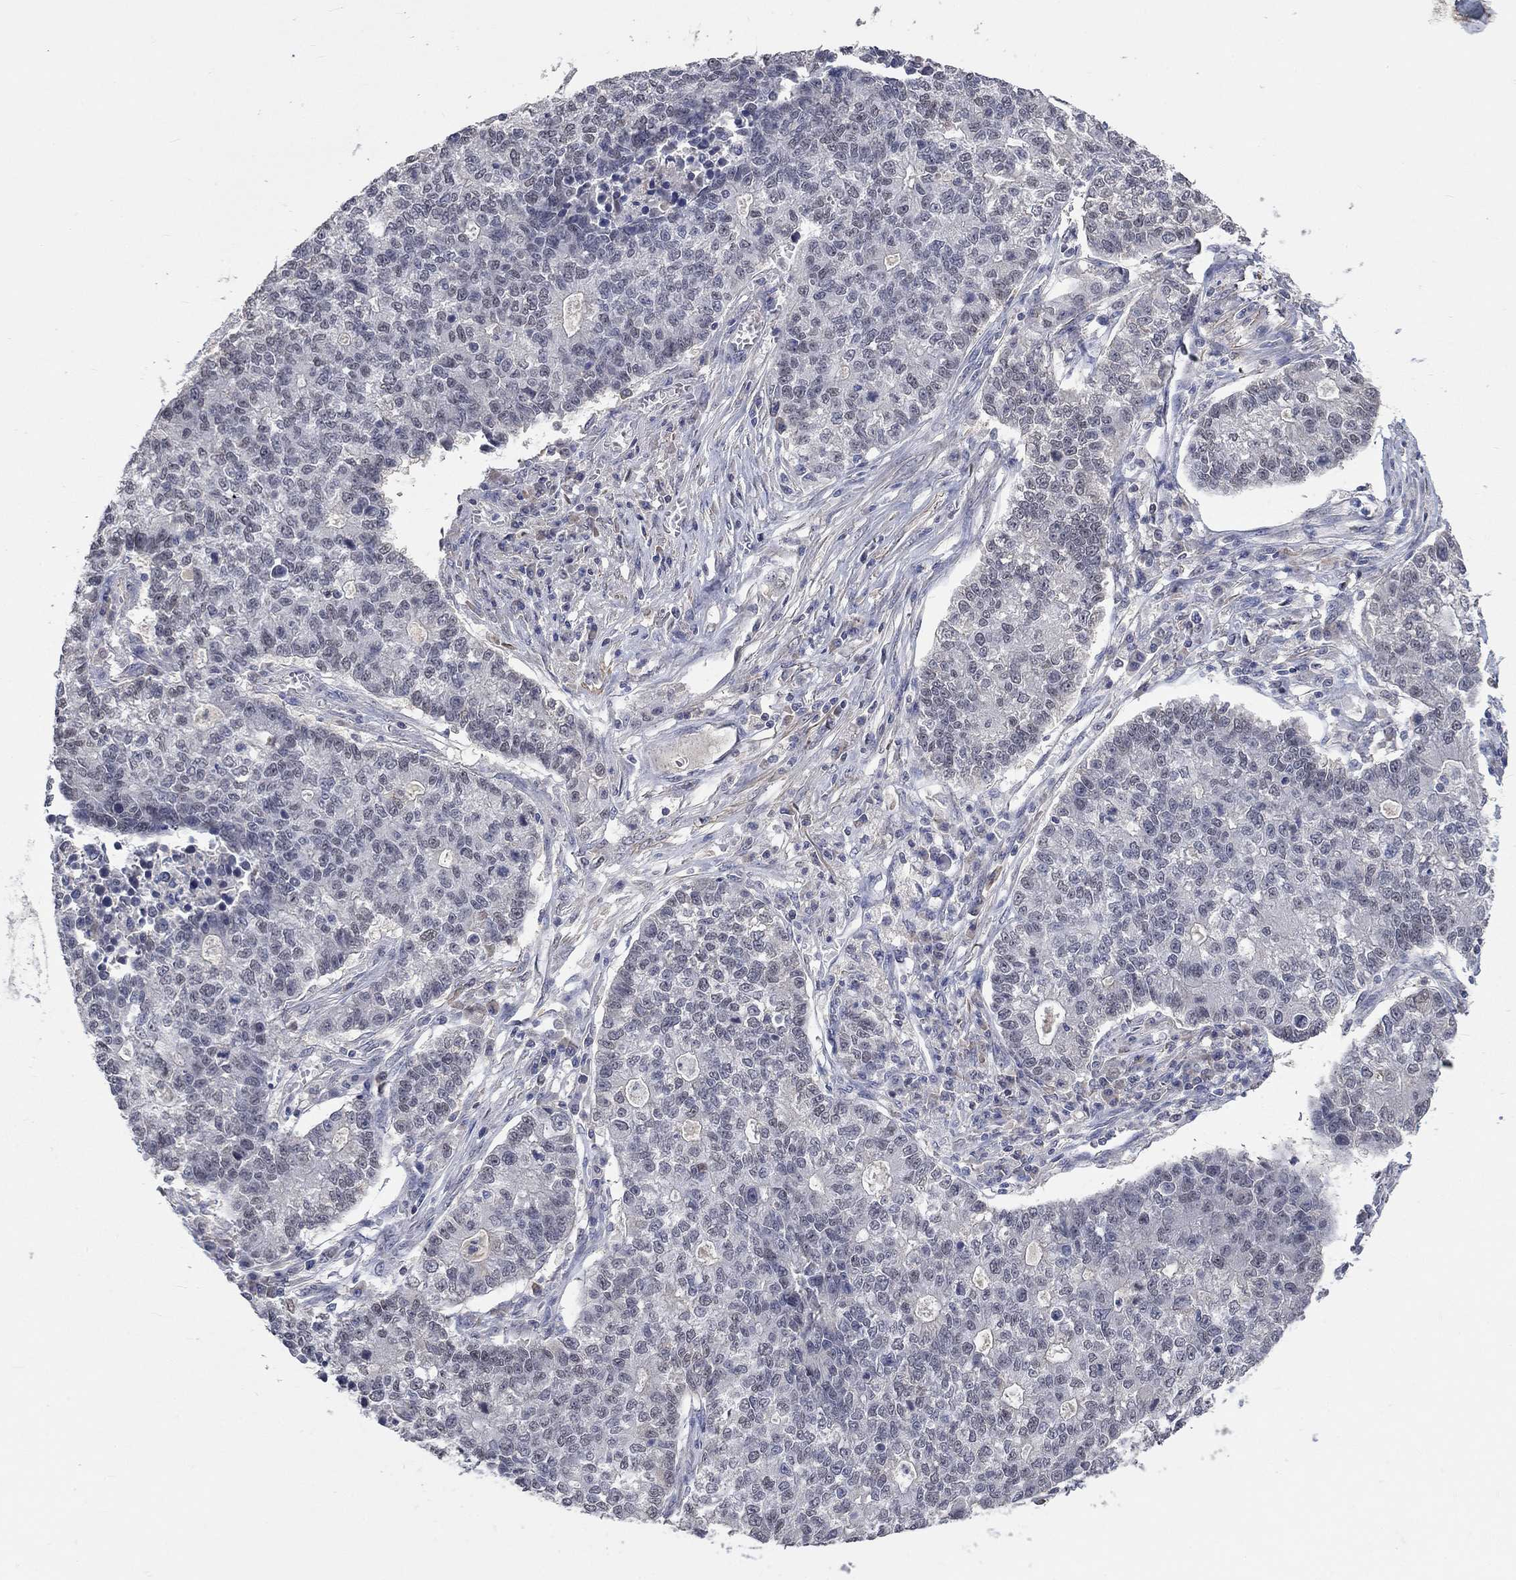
{"staining": {"intensity": "negative", "quantity": "none", "location": "none"}, "tissue": "lung cancer", "cell_type": "Tumor cells", "image_type": "cancer", "snomed": [{"axis": "morphology", "description": "Adenocarcinoma, NOS"}, {"axis": "topography", "description": "Lung"}], "caption": "Immunohistochemical staining of human lung cancer exhibits no significant staining in tumor cells. (Stains: DAB IHC with hematoxylin counter stain, Microscopy: brightfield microscopy at high magnification).", "gene": "ZBTB18", "patient": {"sex": "male", "age": 57}}